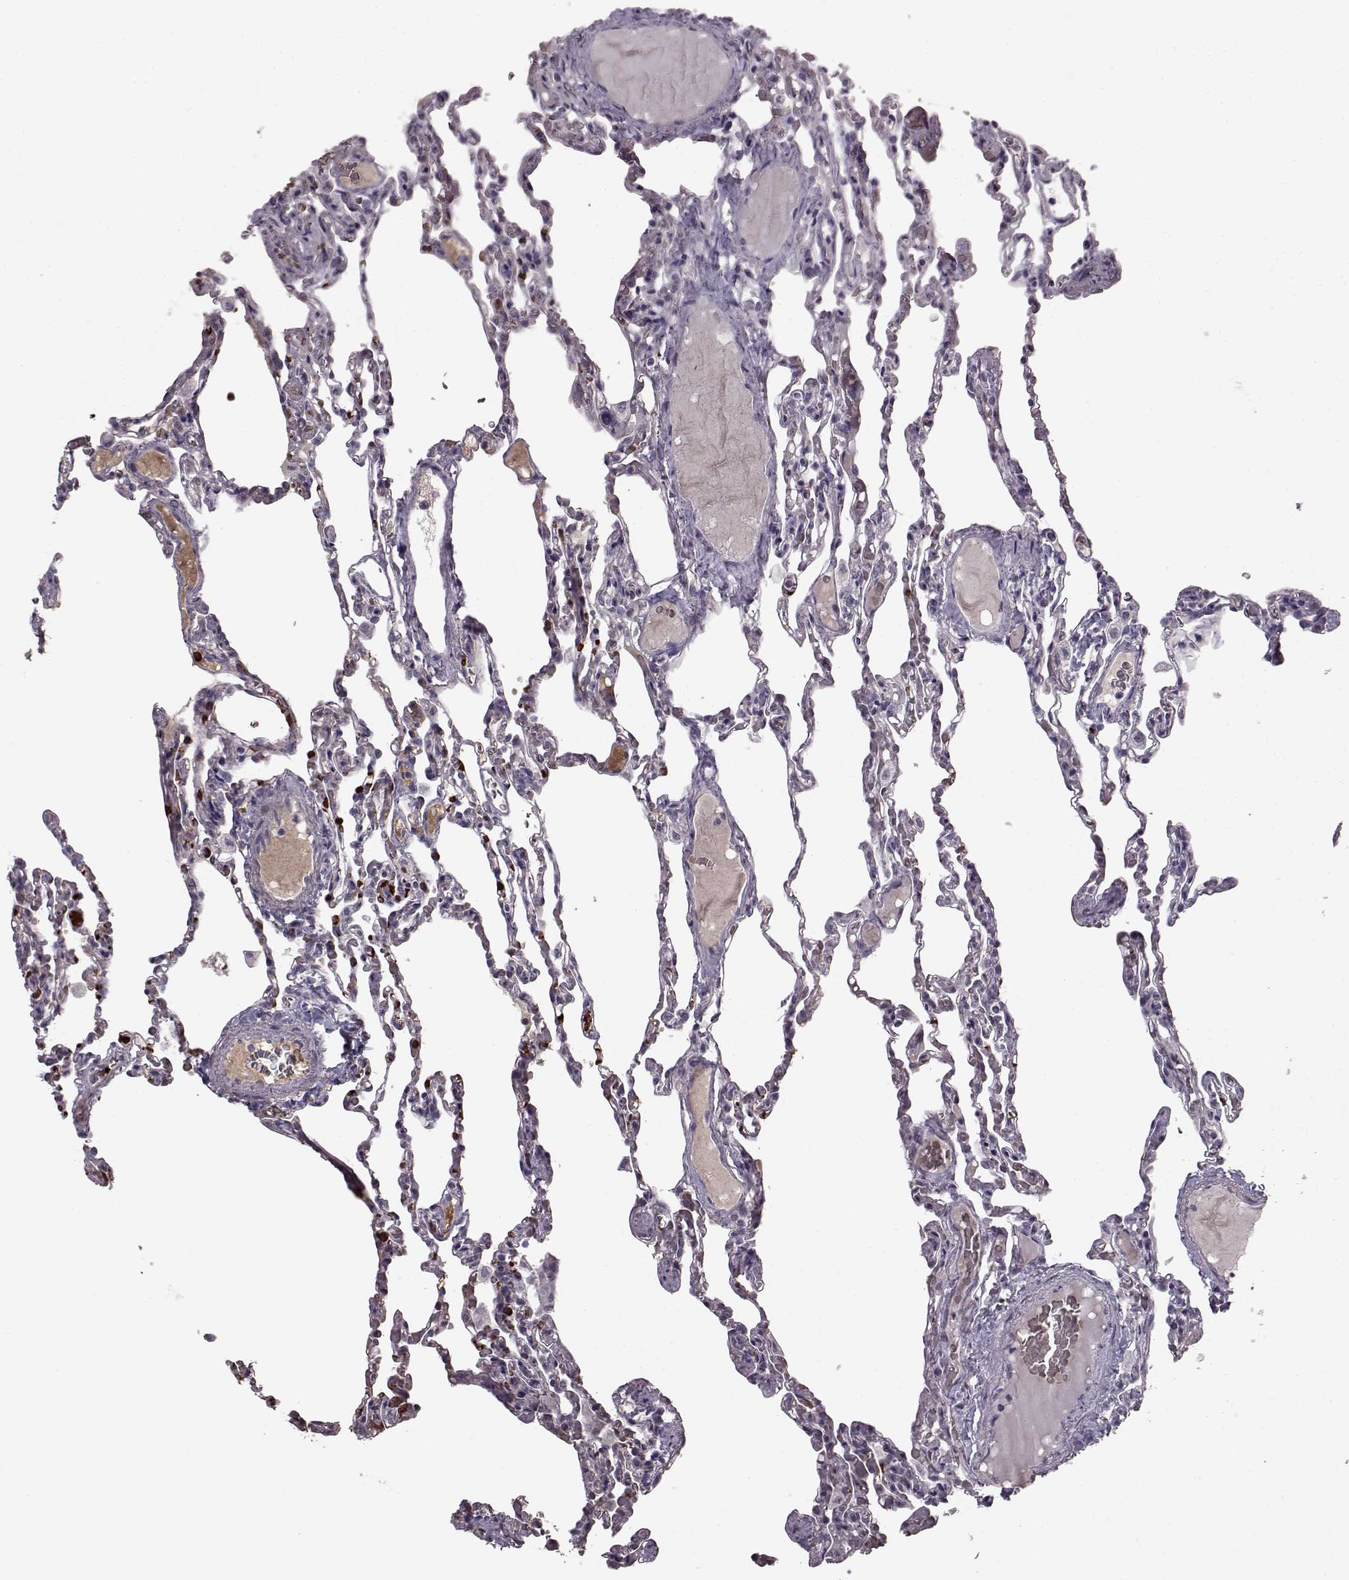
{"staining": {"intensity": "negative", "quantity": "none", "location": "none"}, "tissue": "lung", "cell_type": "Alveolar cells", "image_type": "normal", "snomed": [{"axis": "morphology", "description": "Normal tissue, NOS"}, {"axis": "topography", "description": "Lung"}], "caption": "Immunohistochemistry (IHC) micrograph of normal human lung stained for a protein (brown), which shows no expression in alveolar cells.", "gene": "PROP1", "patient": {"sex": "female", "age": 43}}